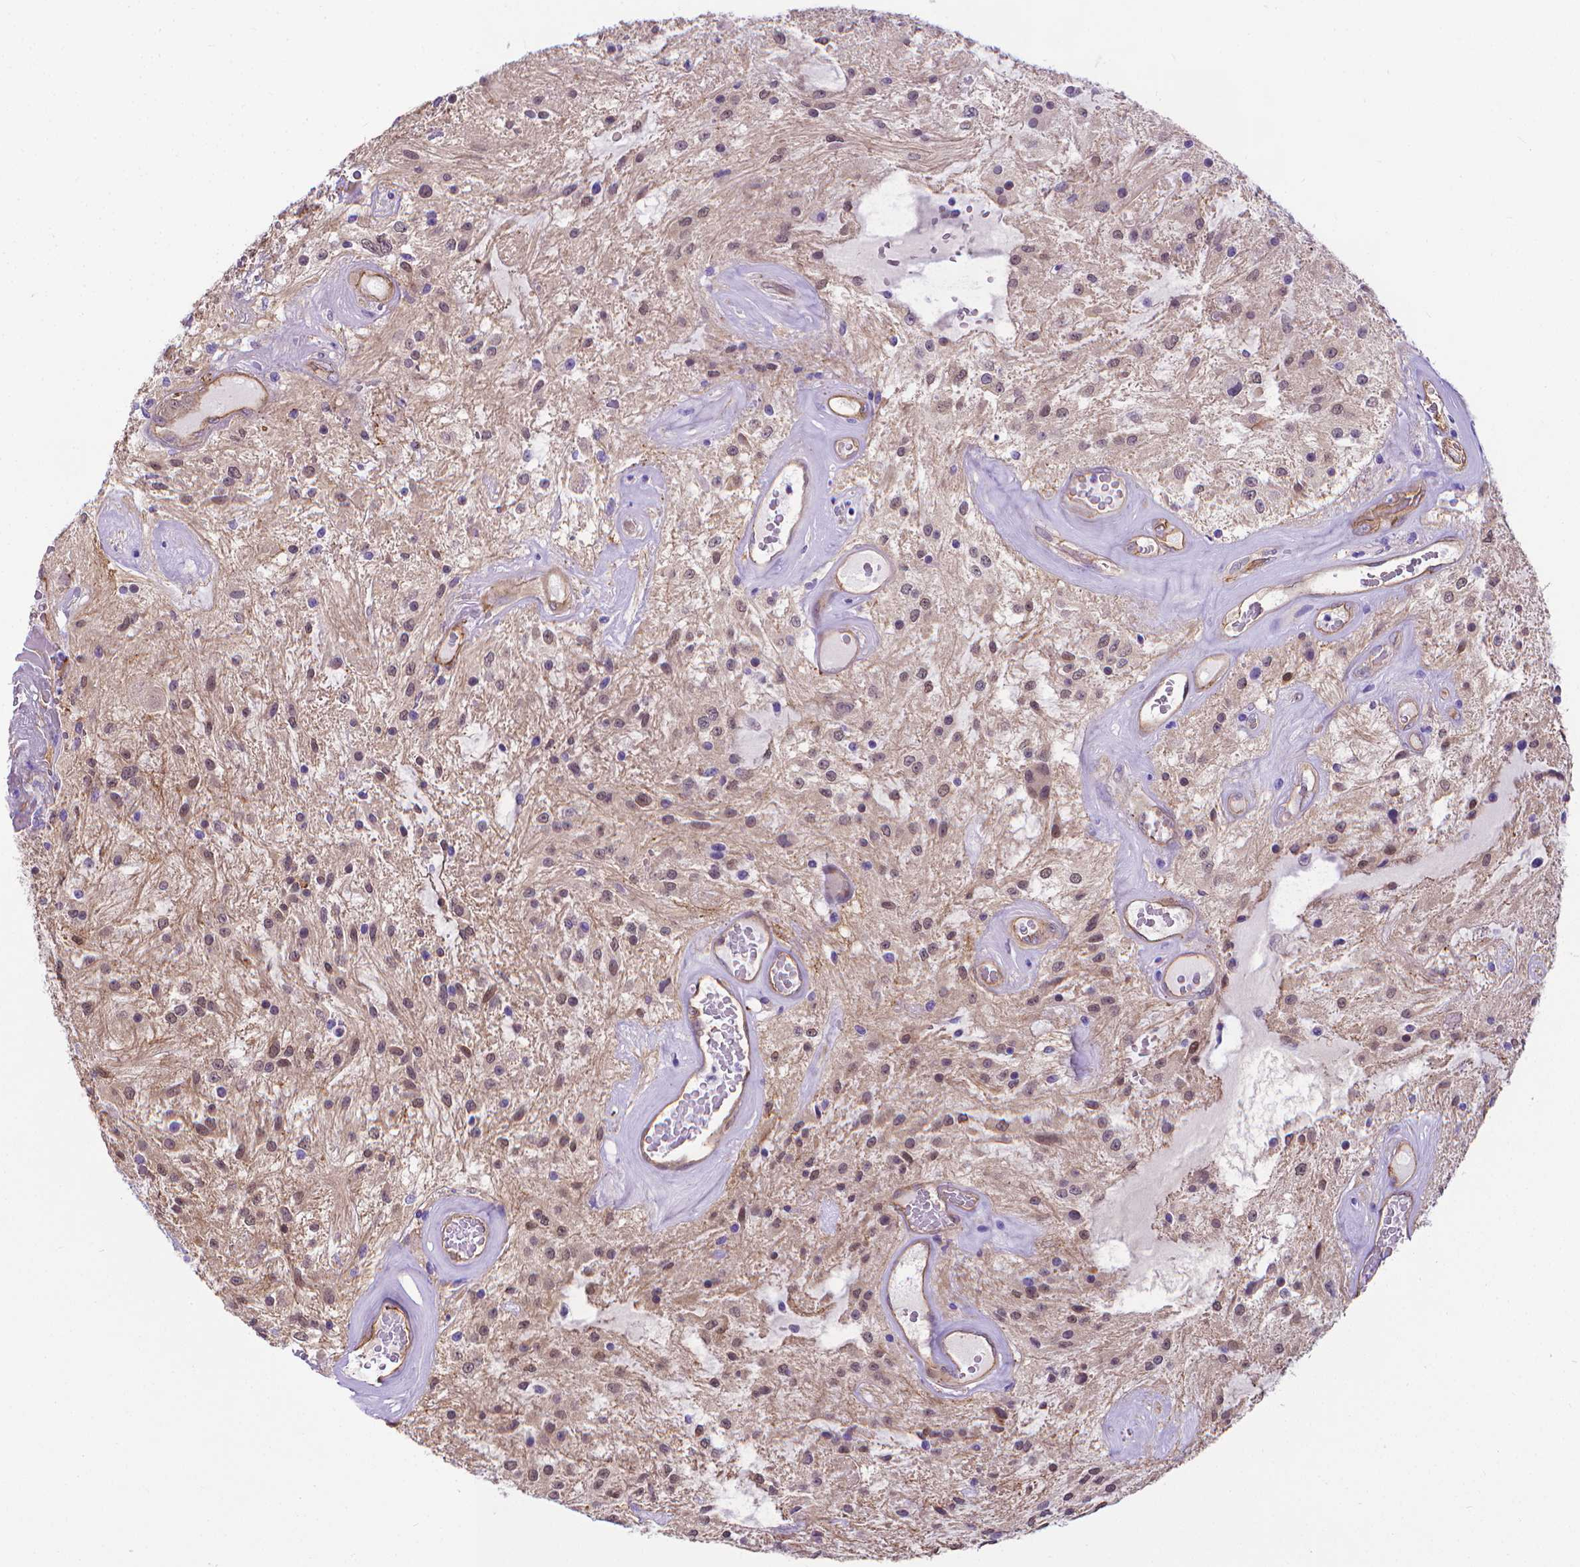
{"staining": {"intensity": "negative", "quantity": "none", "location": "none"}, "tissue": "glioma", "cell_type": "Tumor cells", "image_type": "cancer", "snomed": [{"axis": "morphology", "description": "Glioma, malignant, Low grade"}, {"axis": "topography", "description": "Cerebellum"}], "caption": "Protein analysis of malignant low-grade glioma reveals no significant positivity in tumor cells.", "gene": "CLIC4", "patient": {"sex": "female", "age": 14}}